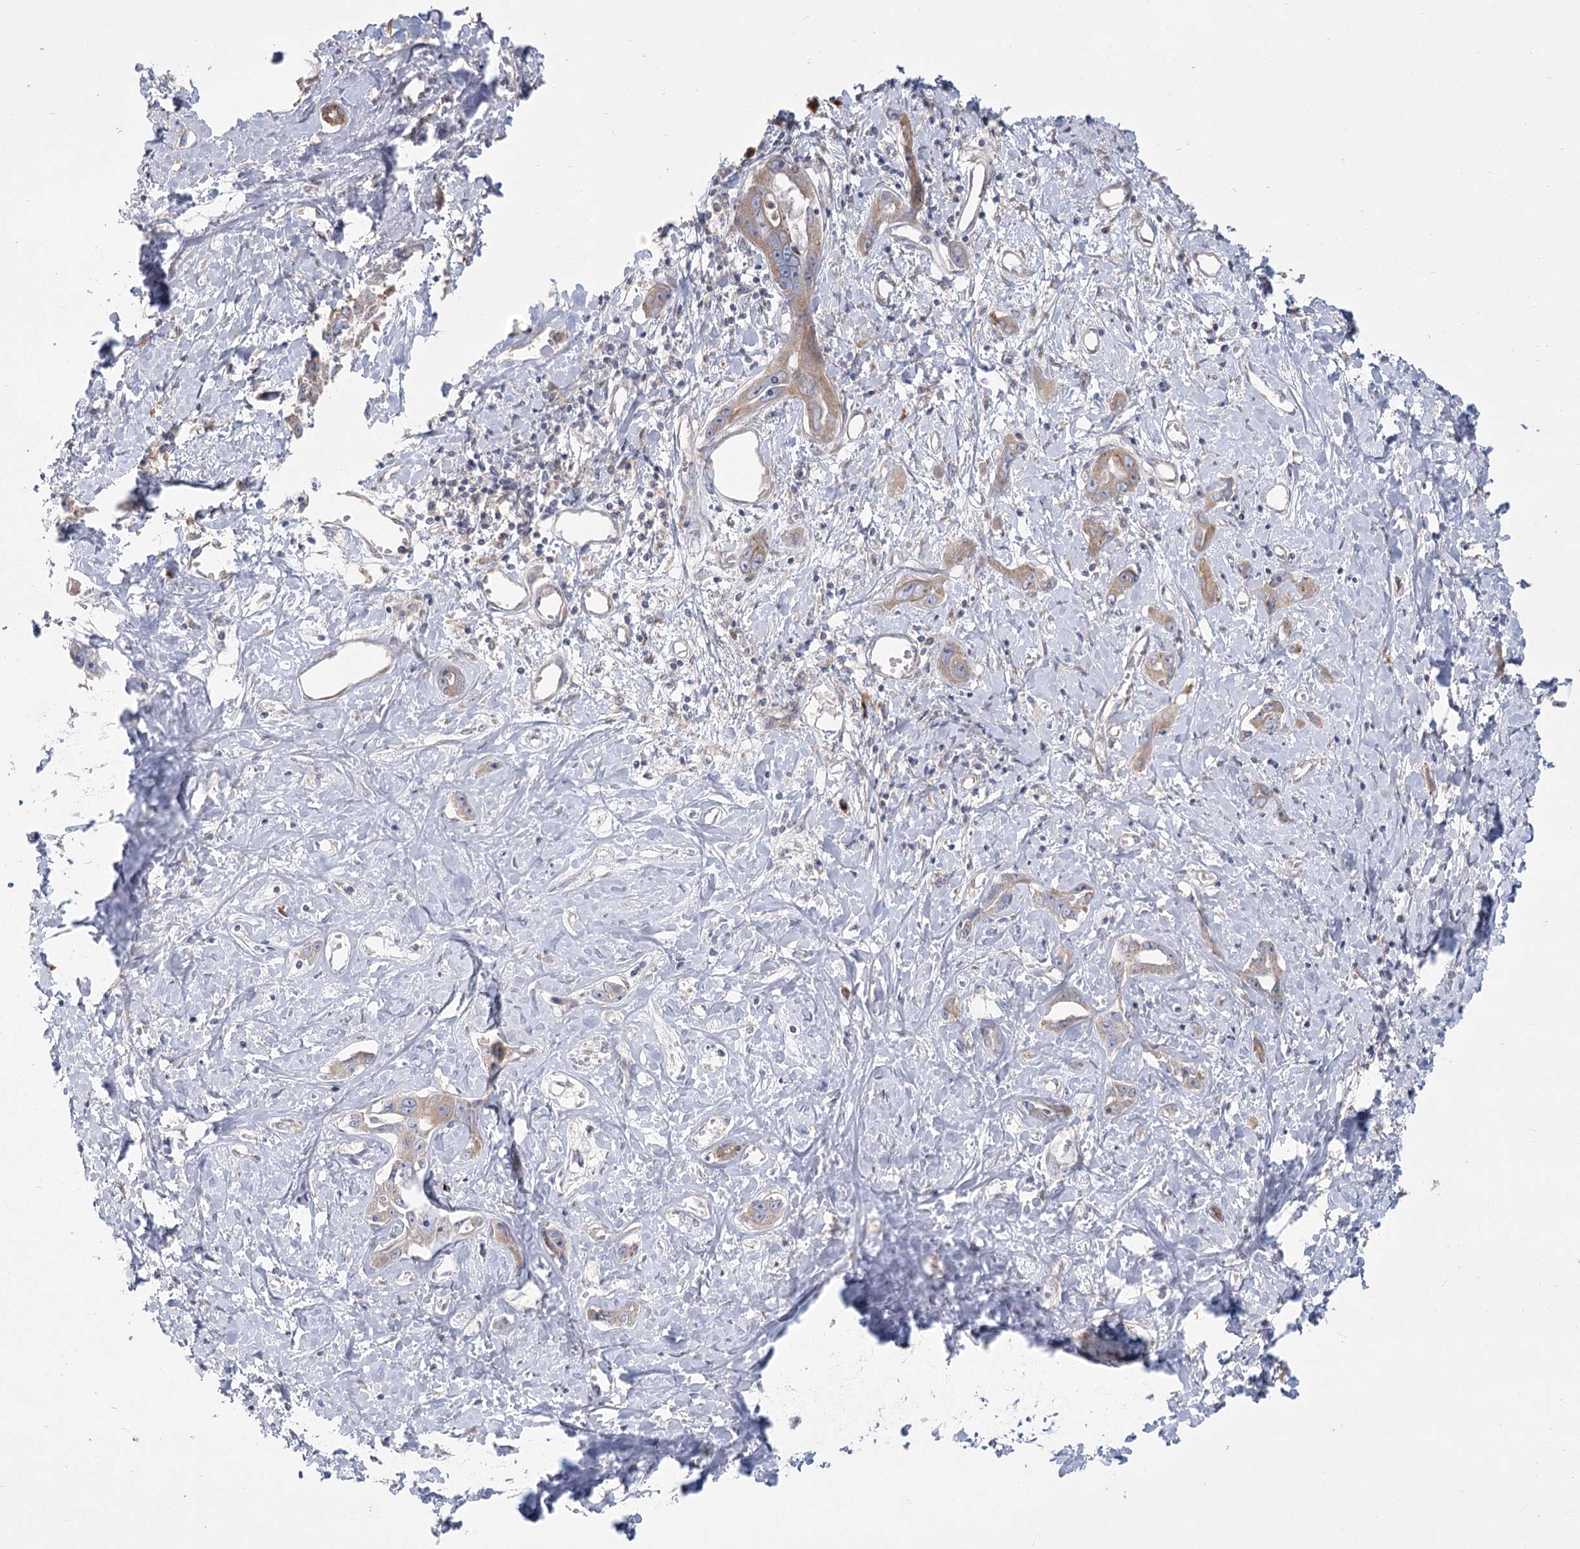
{"staining": {"intensity": "weak", "quantity": "25%-75%", "location": "cytoplasmic/membranous"}, "tissue": "liver cancer", "cell_type": "Tumor cells", "image_type": "cancer", "snomed": [{"axis": "morphology", "description": "Cholangiocarcinoma"}, {"axis": "topography", "description": "Liver"}], "caption": "Tumor cells show weak cytoplasmic/membranous expression in about 25%-75% of cells in liver cholangiocarcinoma.", "gene": "CNTLN", "patient": {"sex": "male", "age": 59}}